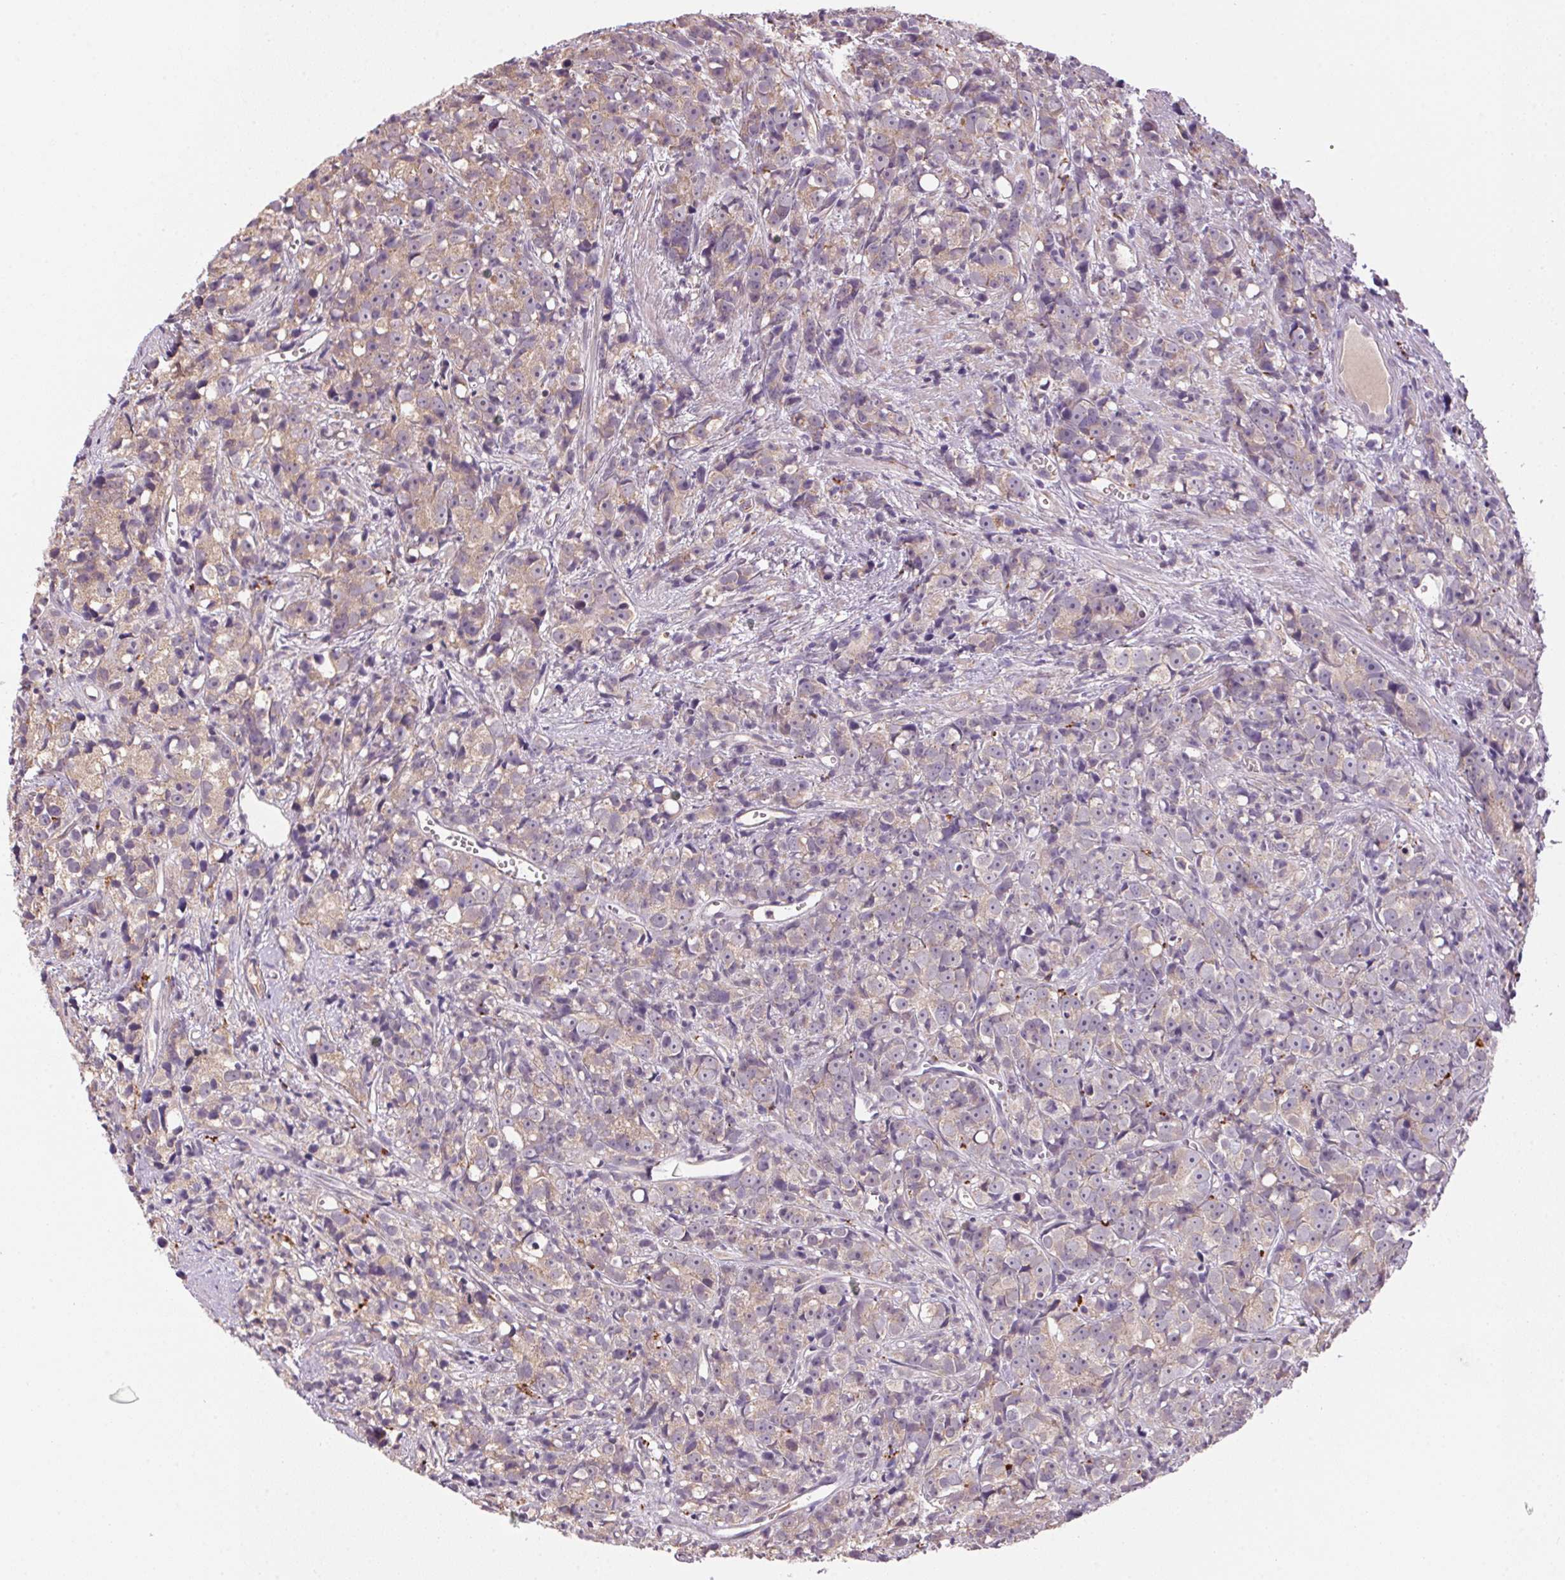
{"staining": {"intensity": "weak", "quantity": "25%-75%", "location": "cytoplasmic/membranous"}, "tissue": "prostate cancer", "cell_type": "Tumor cells", "image_type": "cancer", "snomed": [{"axis": "morphology", "description": "Adenocarcinoma, High grade"}, {"axis": "topography", "description": "Prostate"}], "caption": "Immunohistochemical staining of prostate cancer (high-grade adenocarcinoma) demonstrates weak cytoplasmic/membranous protein expression in approximately 25%-75% of tumor cells.", "gene": "ADH5", "patient": {"sex": "male", "age": 77}}